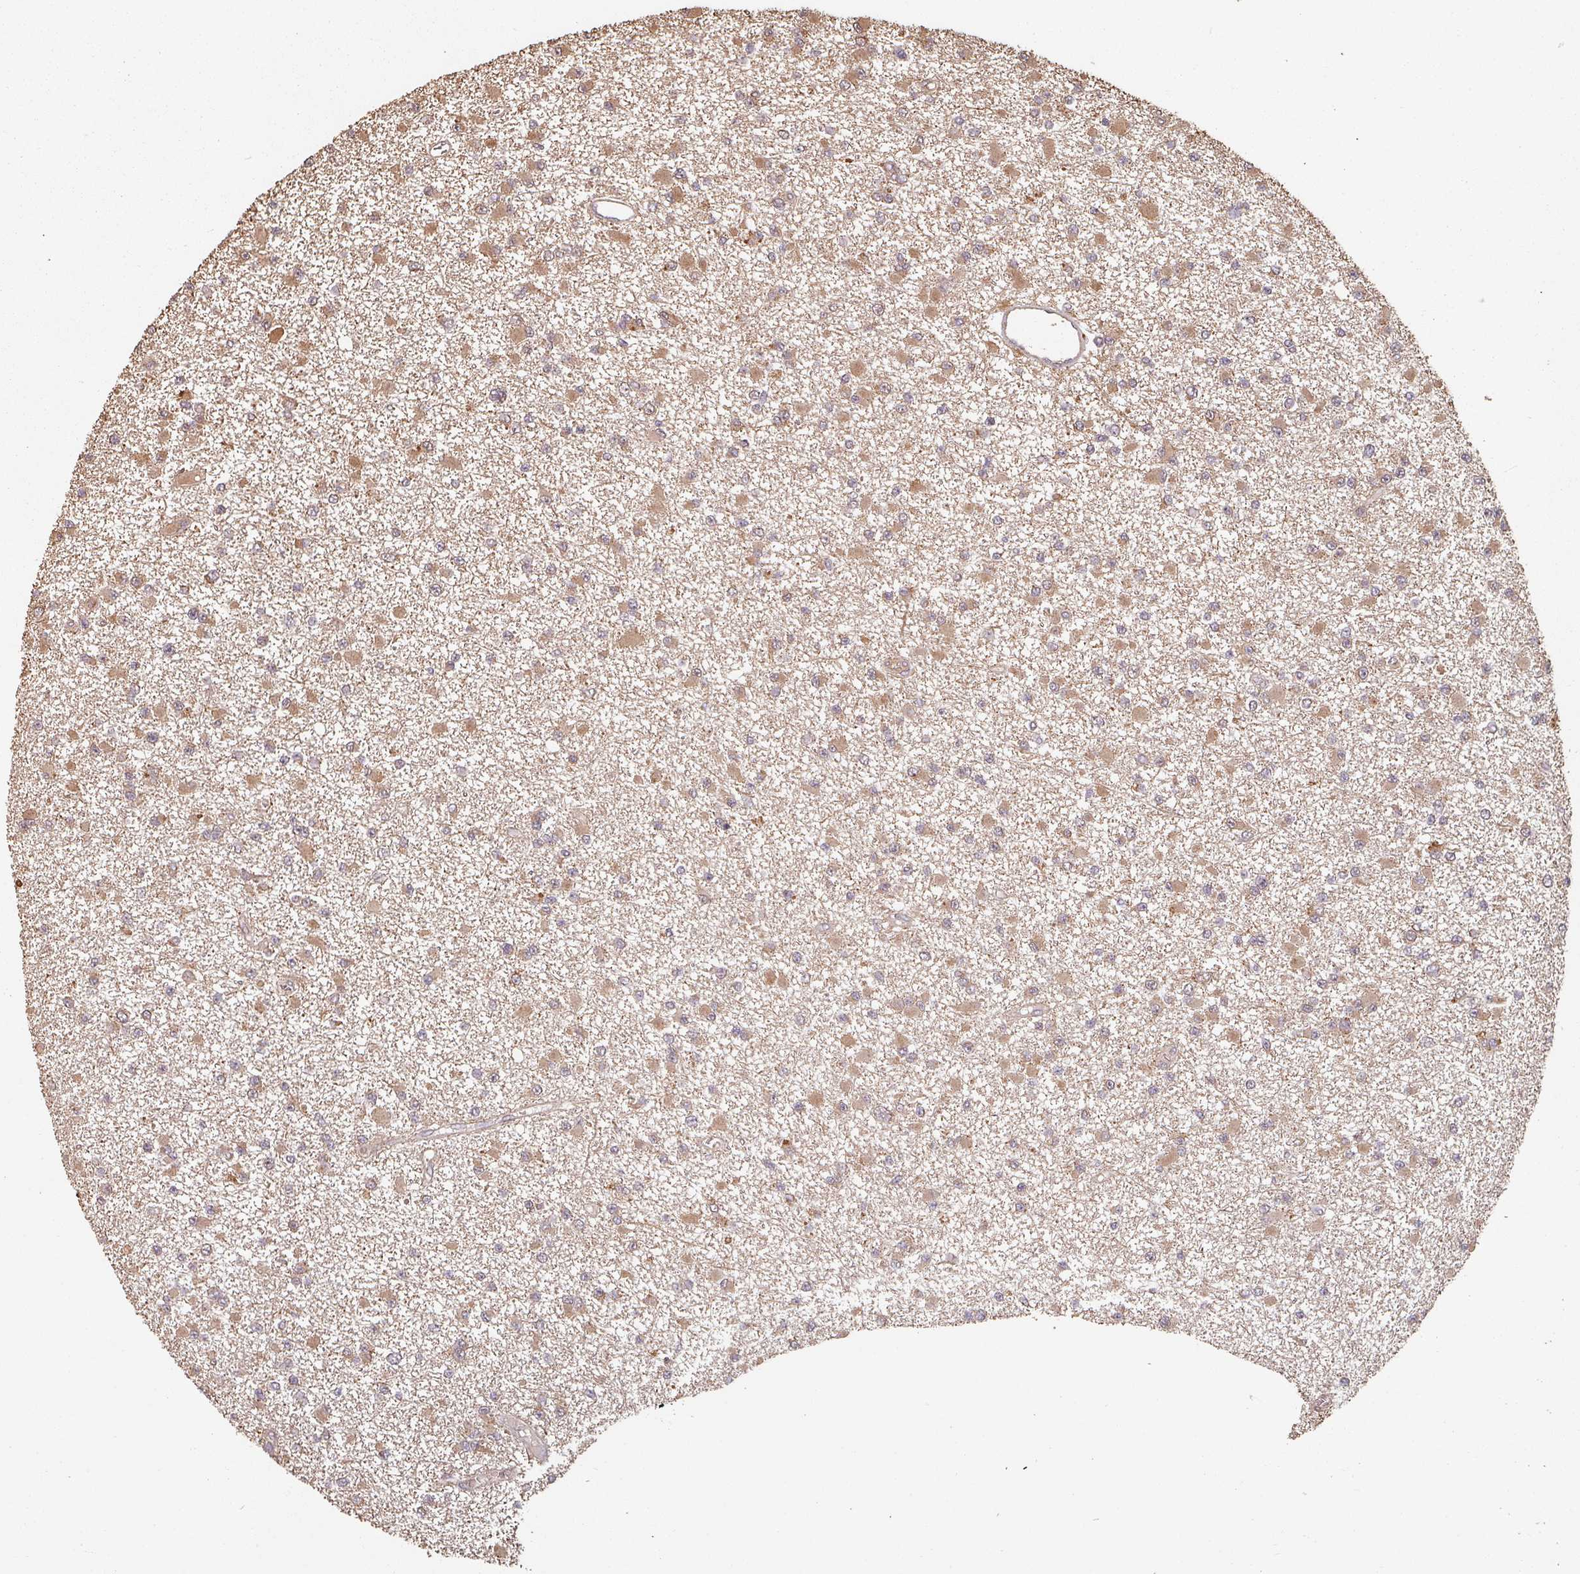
{"staining": {"intensity": "moderate", "quantity": ">75%", "location": "cytoplasmic/membranous"}, "tissue": "glioma", "cell_type": "Tumor cells", "image_type": "cancer", "snomed": [{"axis": "morphology", "description": "Glioma, malignant, Low grade"}, {"axis": "topography", "description": "Brain"}], "caption": "This histopathology image displays IHC staining of human low-grade glioma (malignant), with medium moderate cytoplasmic/membranous expression in approximately >75% of tumor cells.", "gene": "EID1", "patient": {"sex": "female", "age": 22}}